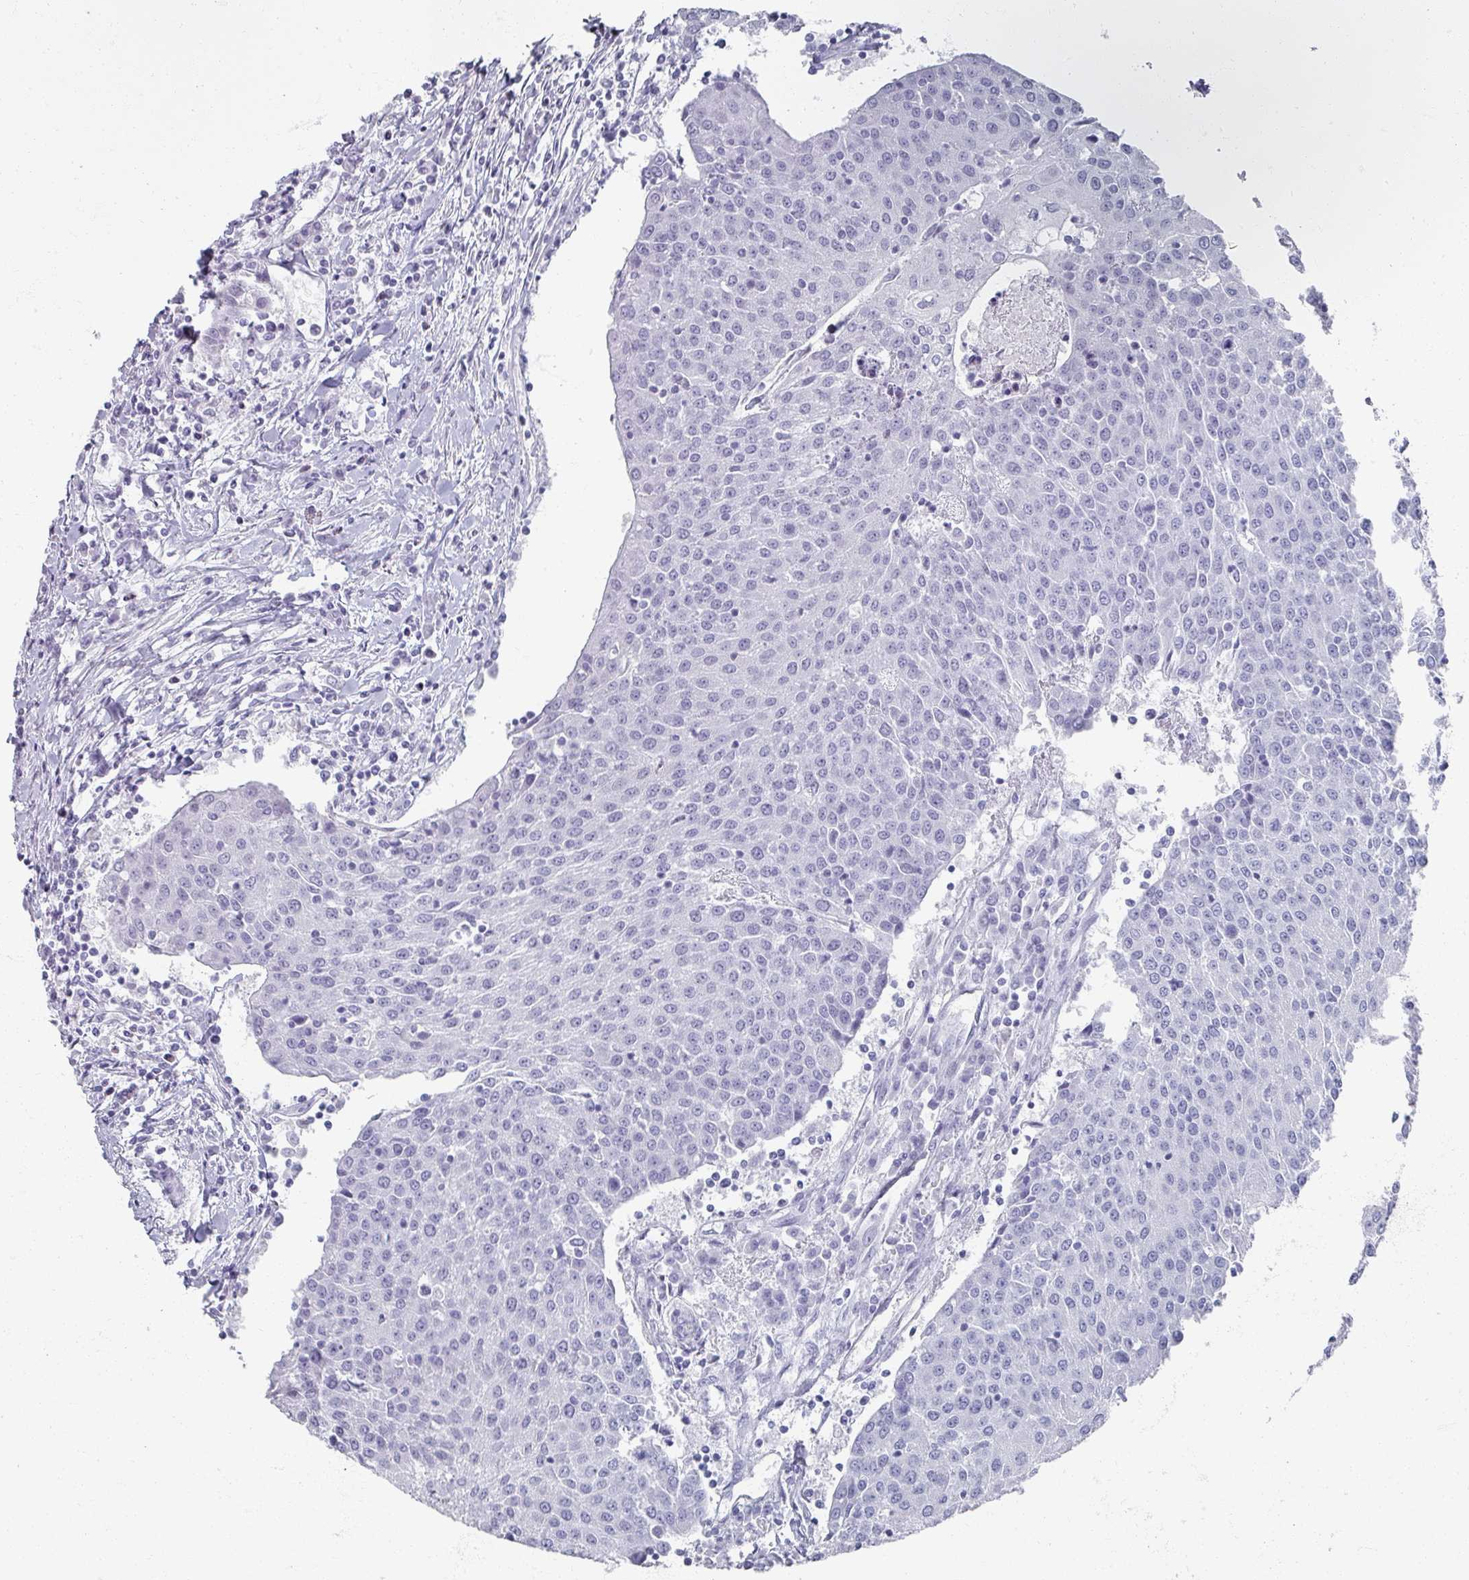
{"staining": {"intensity": "negative", "quantity": "none", "location": "none"}, "tissue": "urothelial cancer", "cell_type": "Tumor cells", "image_type": "cancer", "snomed": [{"axis": "morphology", "description": "Urothelial carcinoma, High grade"}, {"axis": "topography", "description": "Urinary bladder"}], "caption": "Micrograph shows no significant protein positivity in tumor cells of urothelial cancer. (Brightfield microscopy of DAB (3,3'-diaminobenzidine) immunohistochemistry at high magnification).", "gene": "OMG", "patient": {"sex": "female", "age": 85}}